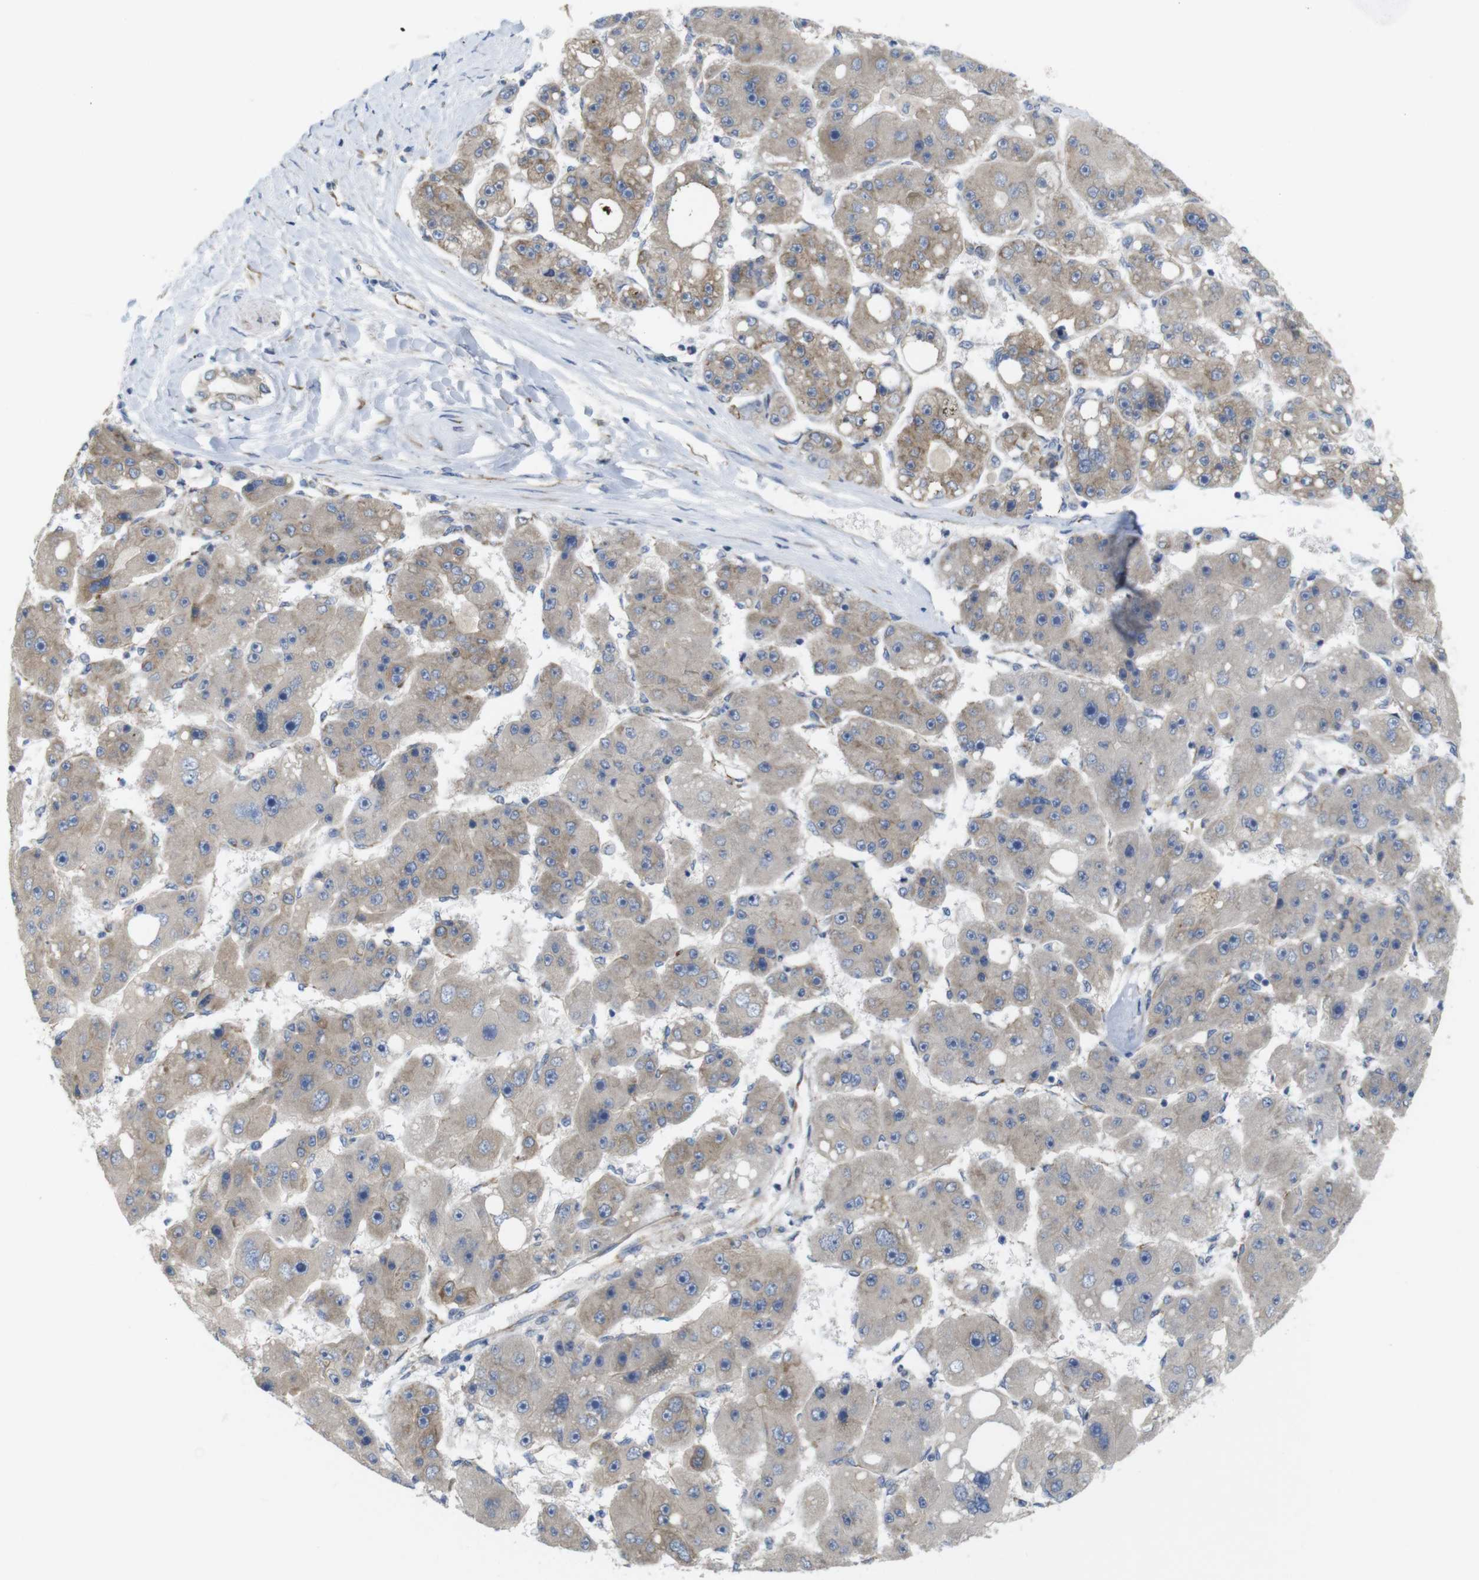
{"staining": {"intensity": "weak", "quantity": "25%-75%", "location": "cytoplasmic/membranous"}, "tissue": "liver cancer", "cell_type": "Tumor cells", "image_type": "cancer", "snomed": [{"axis": "morphology", "description": "Carcinoma, Hepatocellular, NOS"}, {"axis": "topography", "description": "Liver"}], "caption": "Immunohistochemical staining of liver hepatocellular carcinoma displays weak cytoplasmic/membranous protein positivity in approximately 25%-75% of tumor cells.", "gene": "PCNX2", "patient": {"sex": "female", "age": 61}}